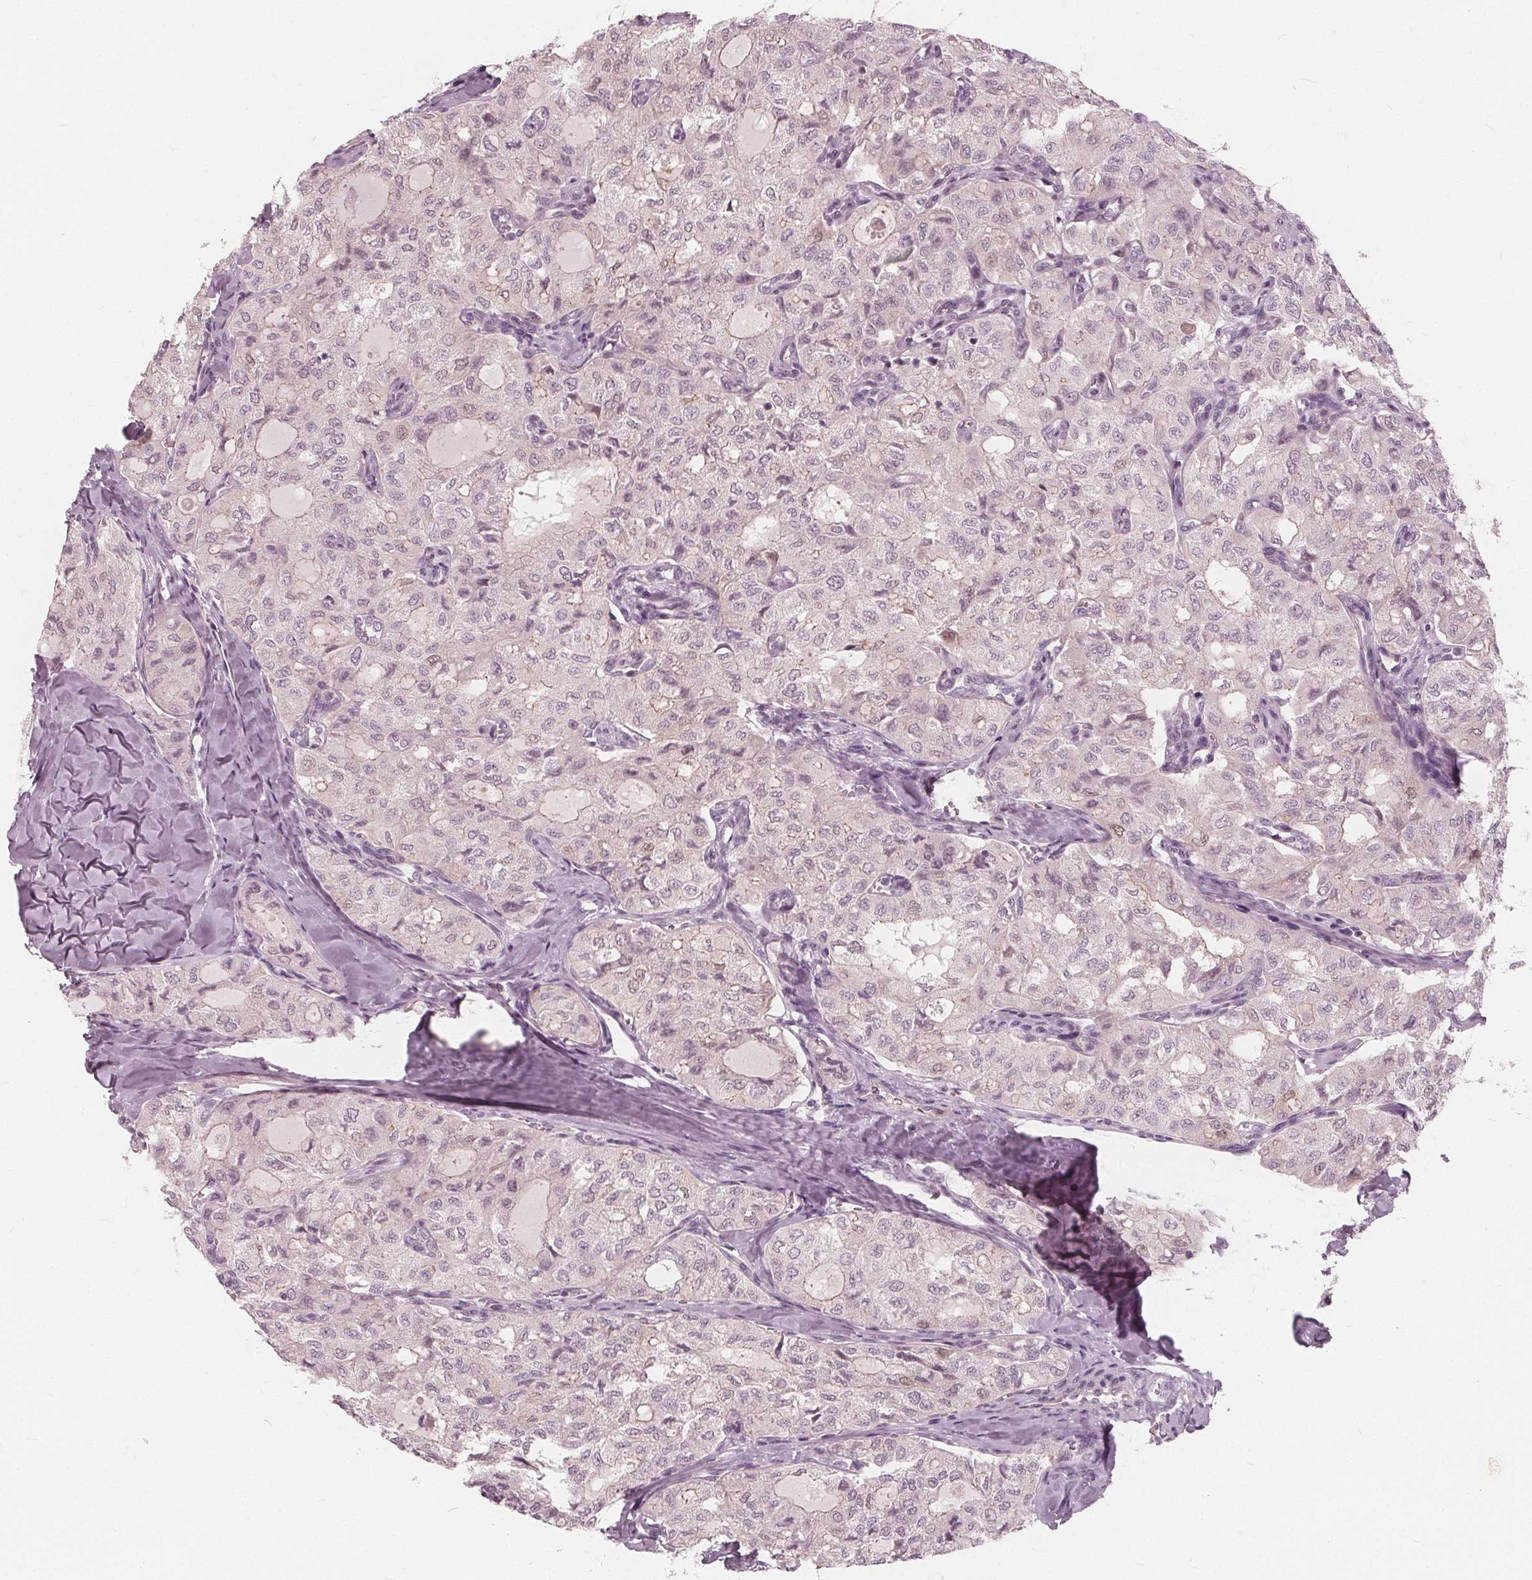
{"staining": {"intensity": "negative", "quantity": "none", "location": "none"}, "tissue": "thyroid cancer", "cell_type": "Tumor cells", "image_type": "cancer", "snomed": [{"axis": "morphology", "description": "Follicular adenoma carcinoma, NOS"}, {"axis": "topography", "description": "Thyroid gland"}], "caption": "Tumor cells show no significant expression in thyroid cancer (follicular adenoma carcinoma). The staining is performed using DAB brown chromogen with nuclei counter-stained in using hematoxylin.", "gene": "SAT2", "patient": {"sex": "male", "age": 75}}